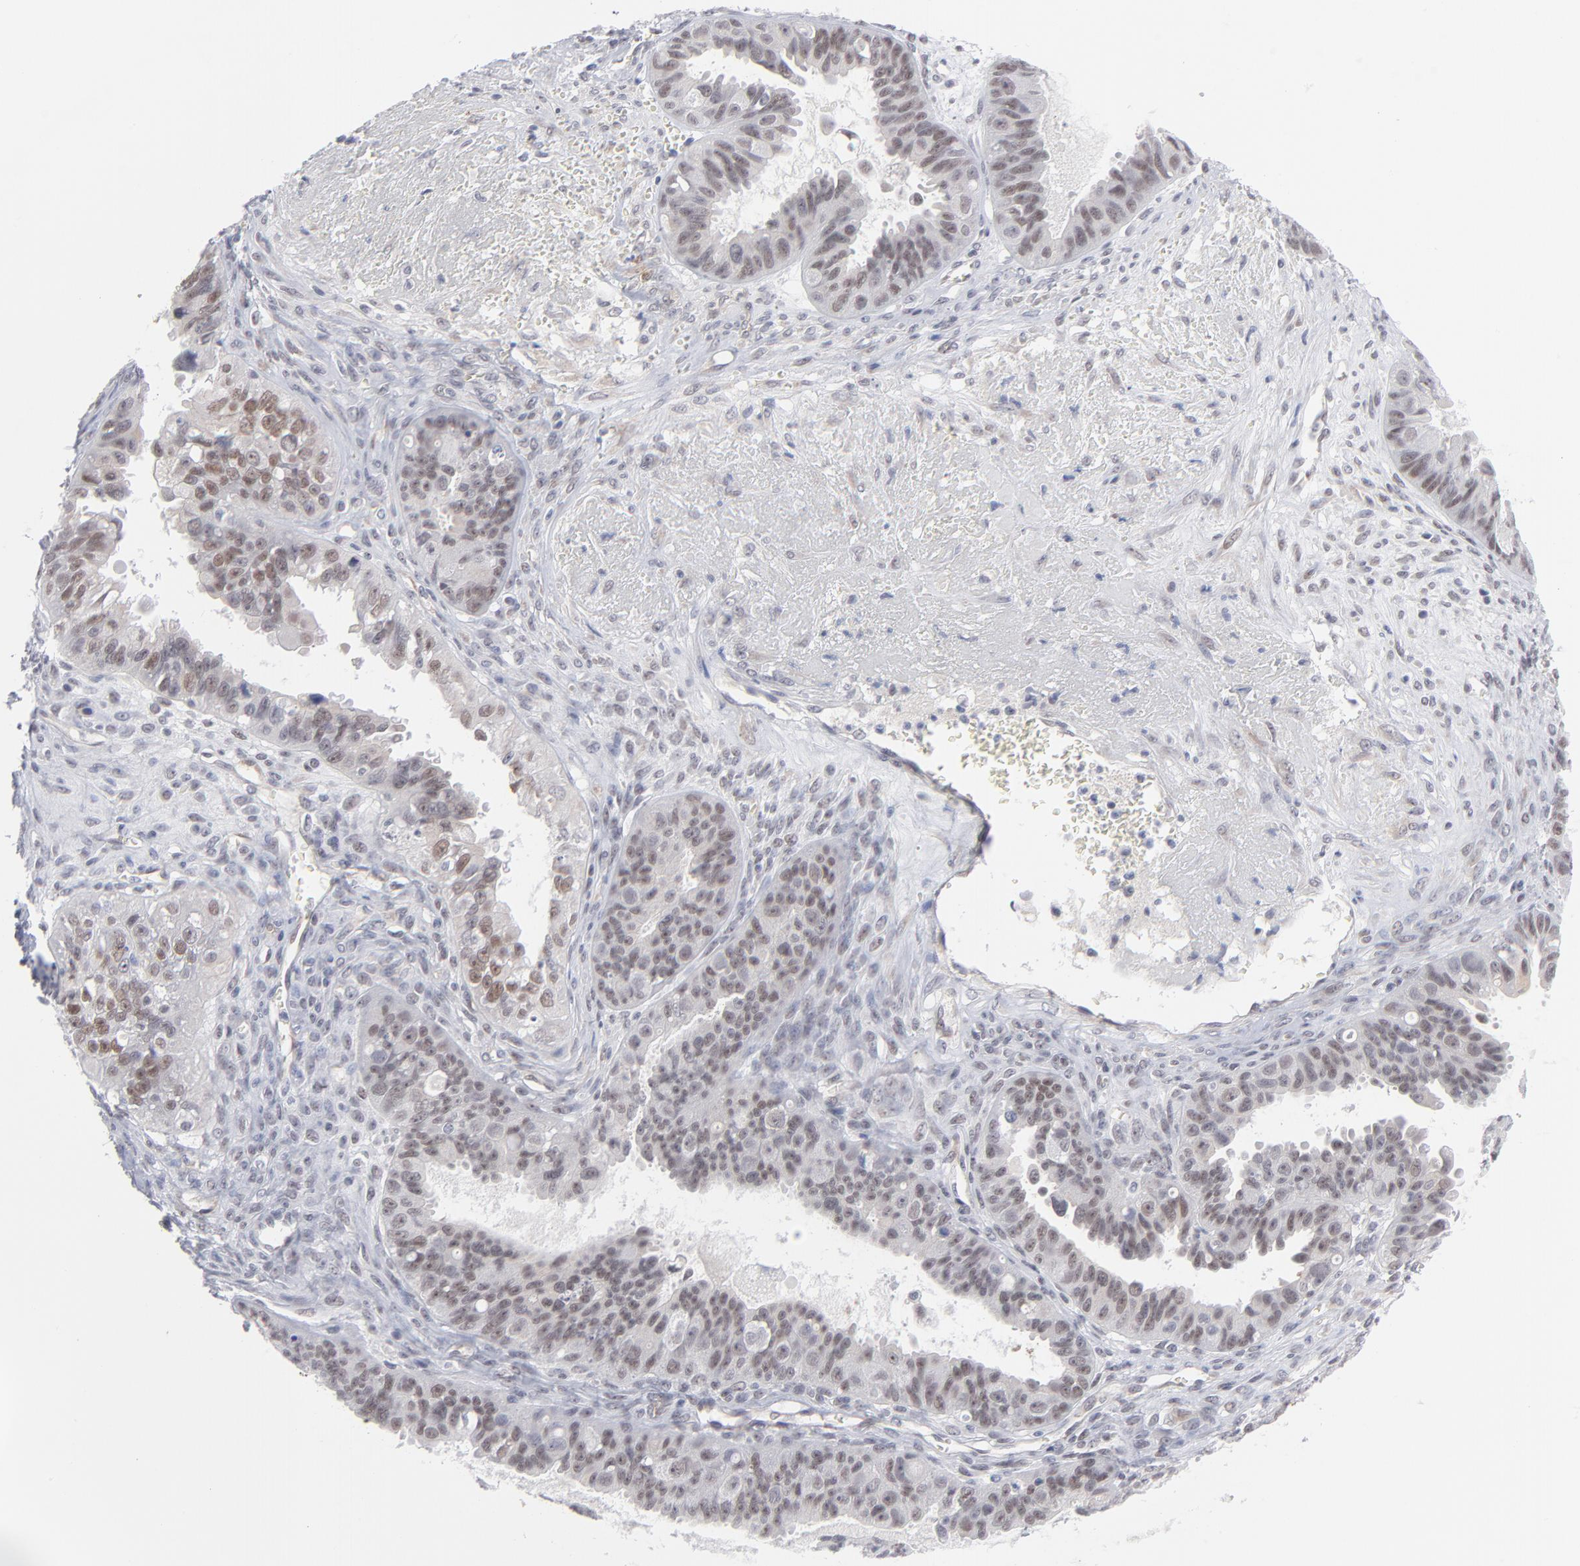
{"staining": {"intensity": "weak", "quantity": ">75%", "location": "cytoplasmic/membranous,nuclear"}, "tissue": "ovarian cancer", "cell_type": "Tumor cells", "image_type": "cancer", "snomed": [{"axis": "morphology", "description": "Carcinoma, endometroid"}, {"axis": "topography", "description": "Ovary"}], "caption": "IHC of ovarian cancer (endometroid carcinoma) reveals low levels of weak cytoplasmic/membranous and nuclear staining in about >75% of tumor cells.", "gene": "NBN", "patient": {"sex": "female", "age": 85}}